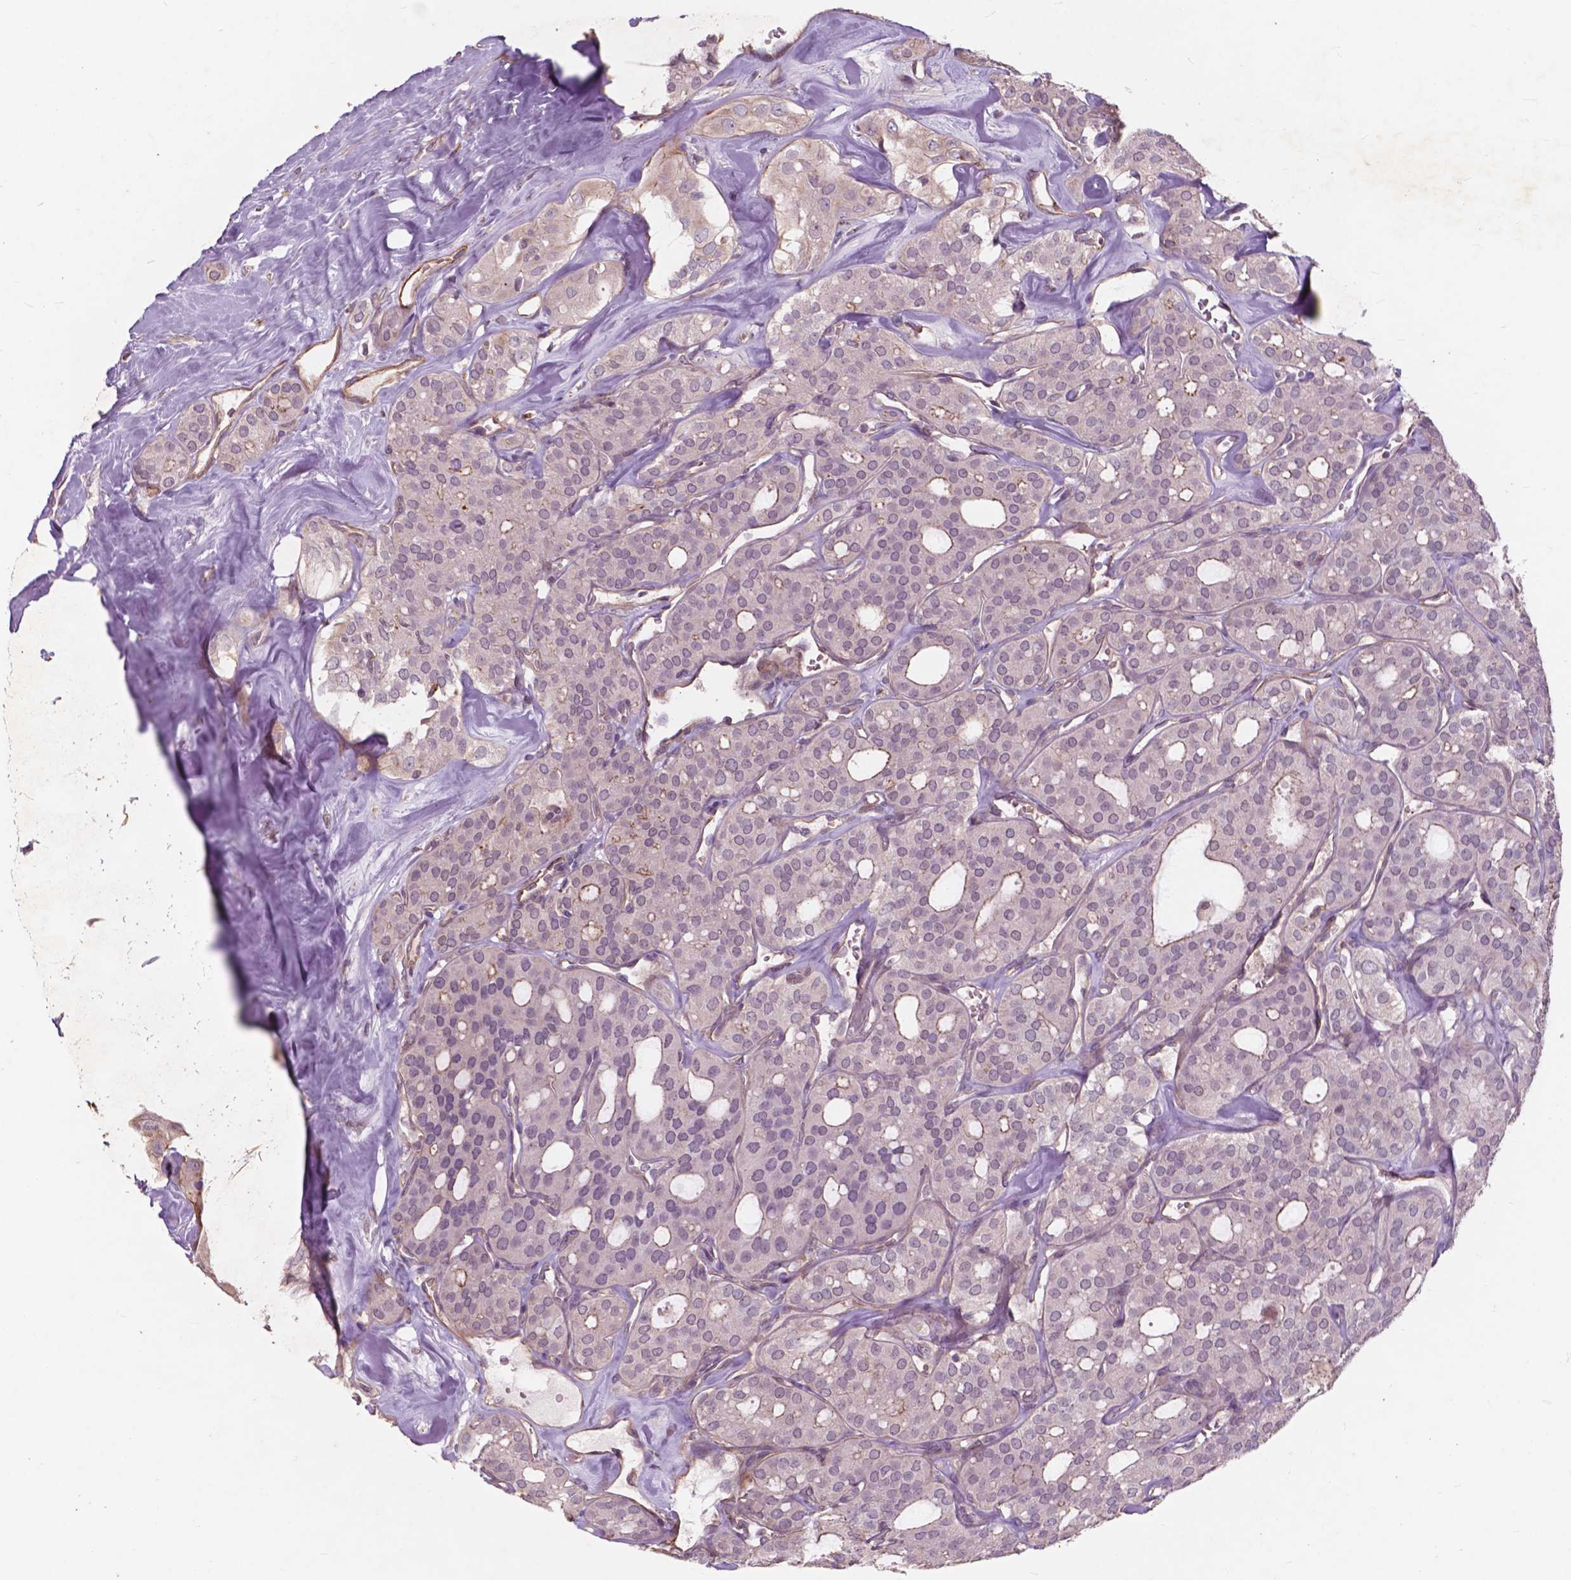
{"staining": {"intensity": "negative", "quantity": "none", "location": "none"}, "tissue": "thyroid cancer", "cell_type": "Tumor cells", "image_type": "cancer", "snomed": [{"axis": "morphology", "description": "Follicular adenoma carcinoma, NOS"}, {"axis": "topography", "description": "Thyroid gland"}], "caption": "The image demonstrates no staining of tumor cells in thyroid follicular adenoma carcinoma. (DAB IHC with hematoxylin counter stain).", "gene": "RFPL4B", "patient": {"sex": "male", "age": 75}}